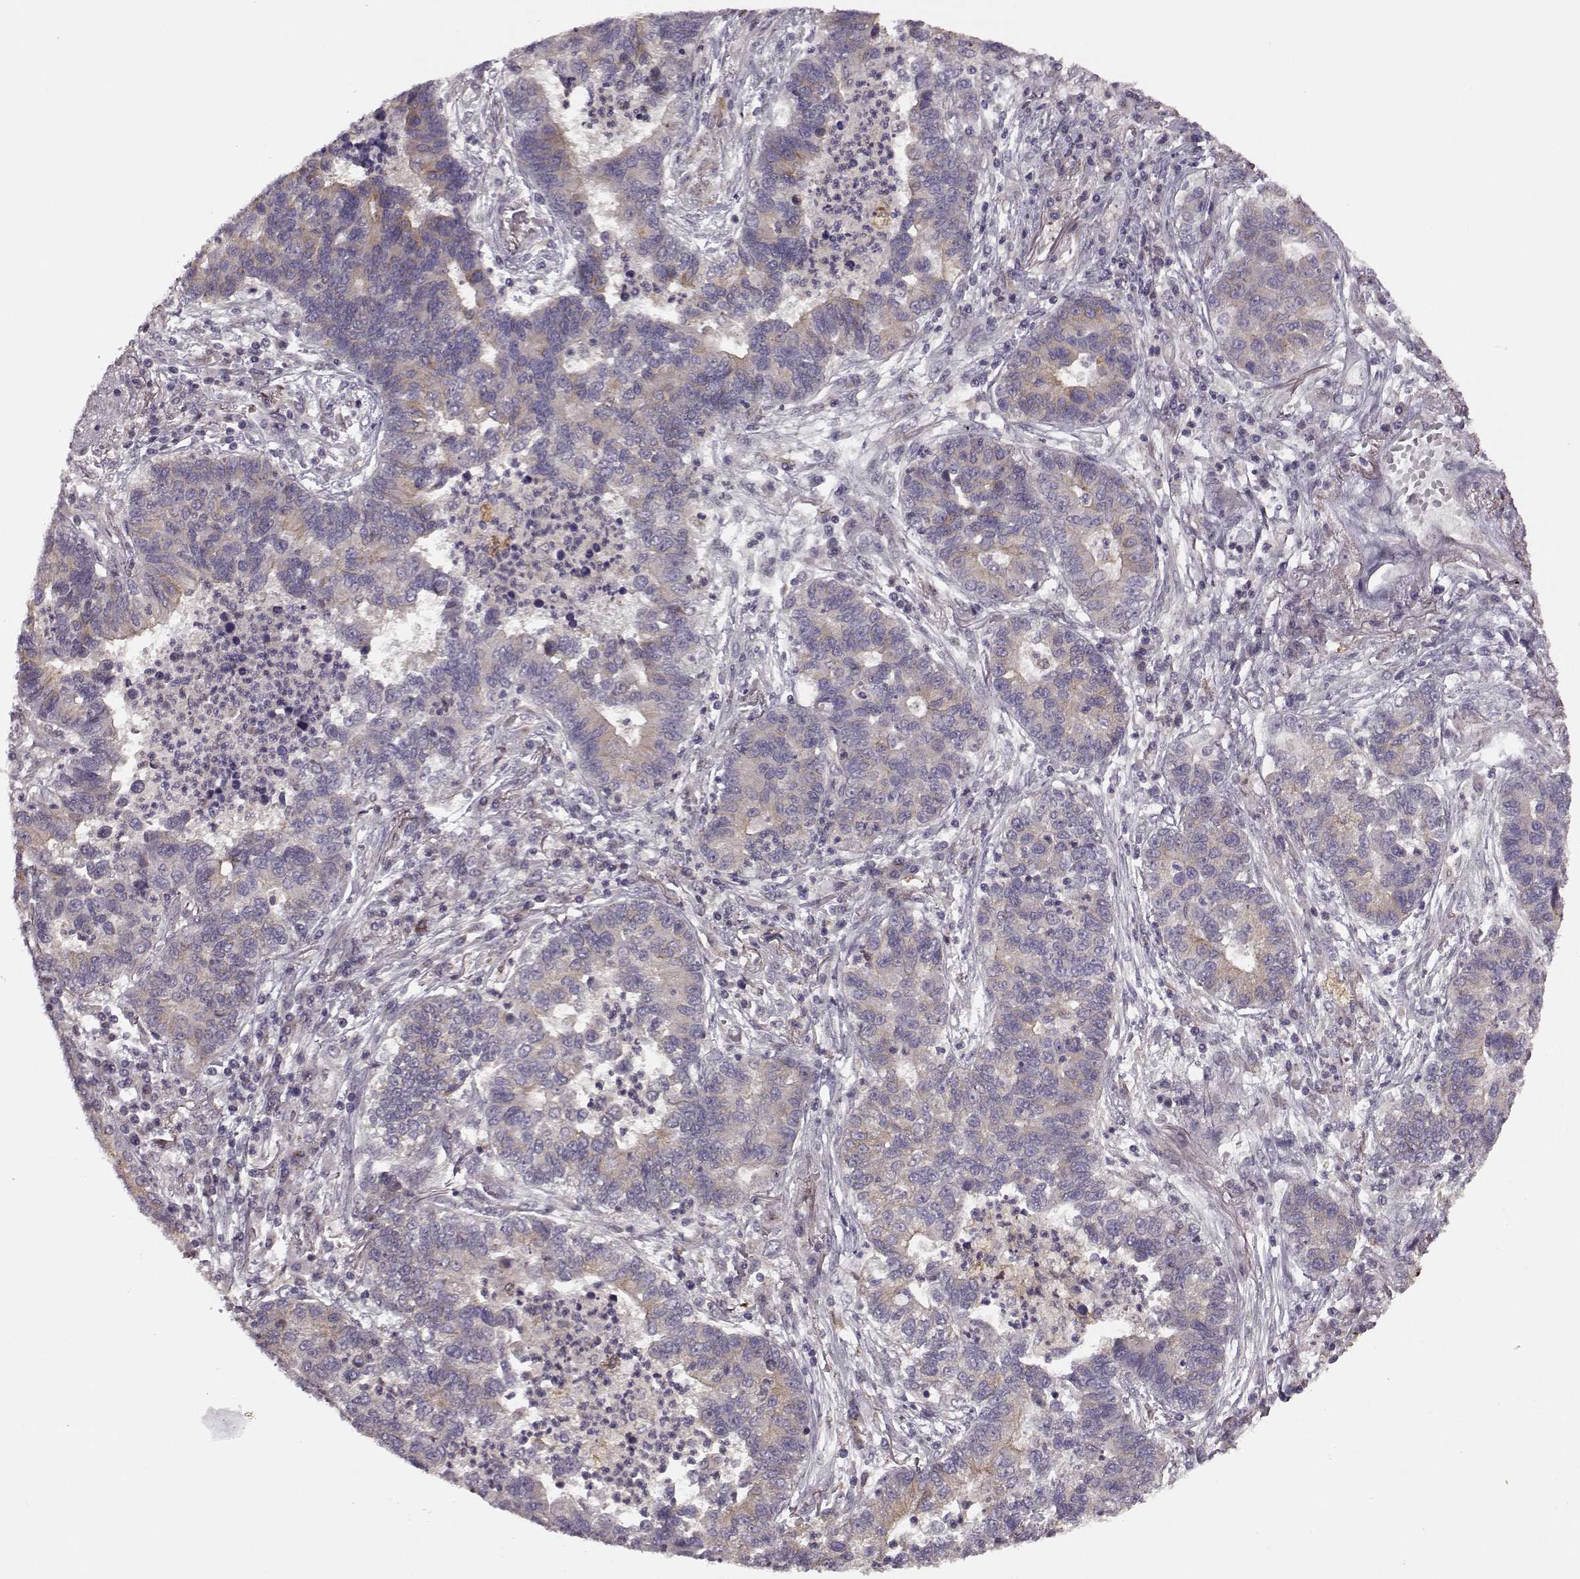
{"staining": {"intensity": "weak", "quantity": "<25%", "location": "cytoplasmic/membranous"}, "tissue": "lung cancer", "cell_type": "Tumor cells", "image_type": "cancer", "snomed": [{"axis": "morphology", "description": "Adenocarcinoma, NOS"}, {"axis": "topography", "description": "Lung"}], "caption": "Immunohistochemical staining of human adenocarcinoma (lung) shows no significant staining in tumor cells.", "gene": "MTR", "patient": {"sex": "female", "age": 57}}